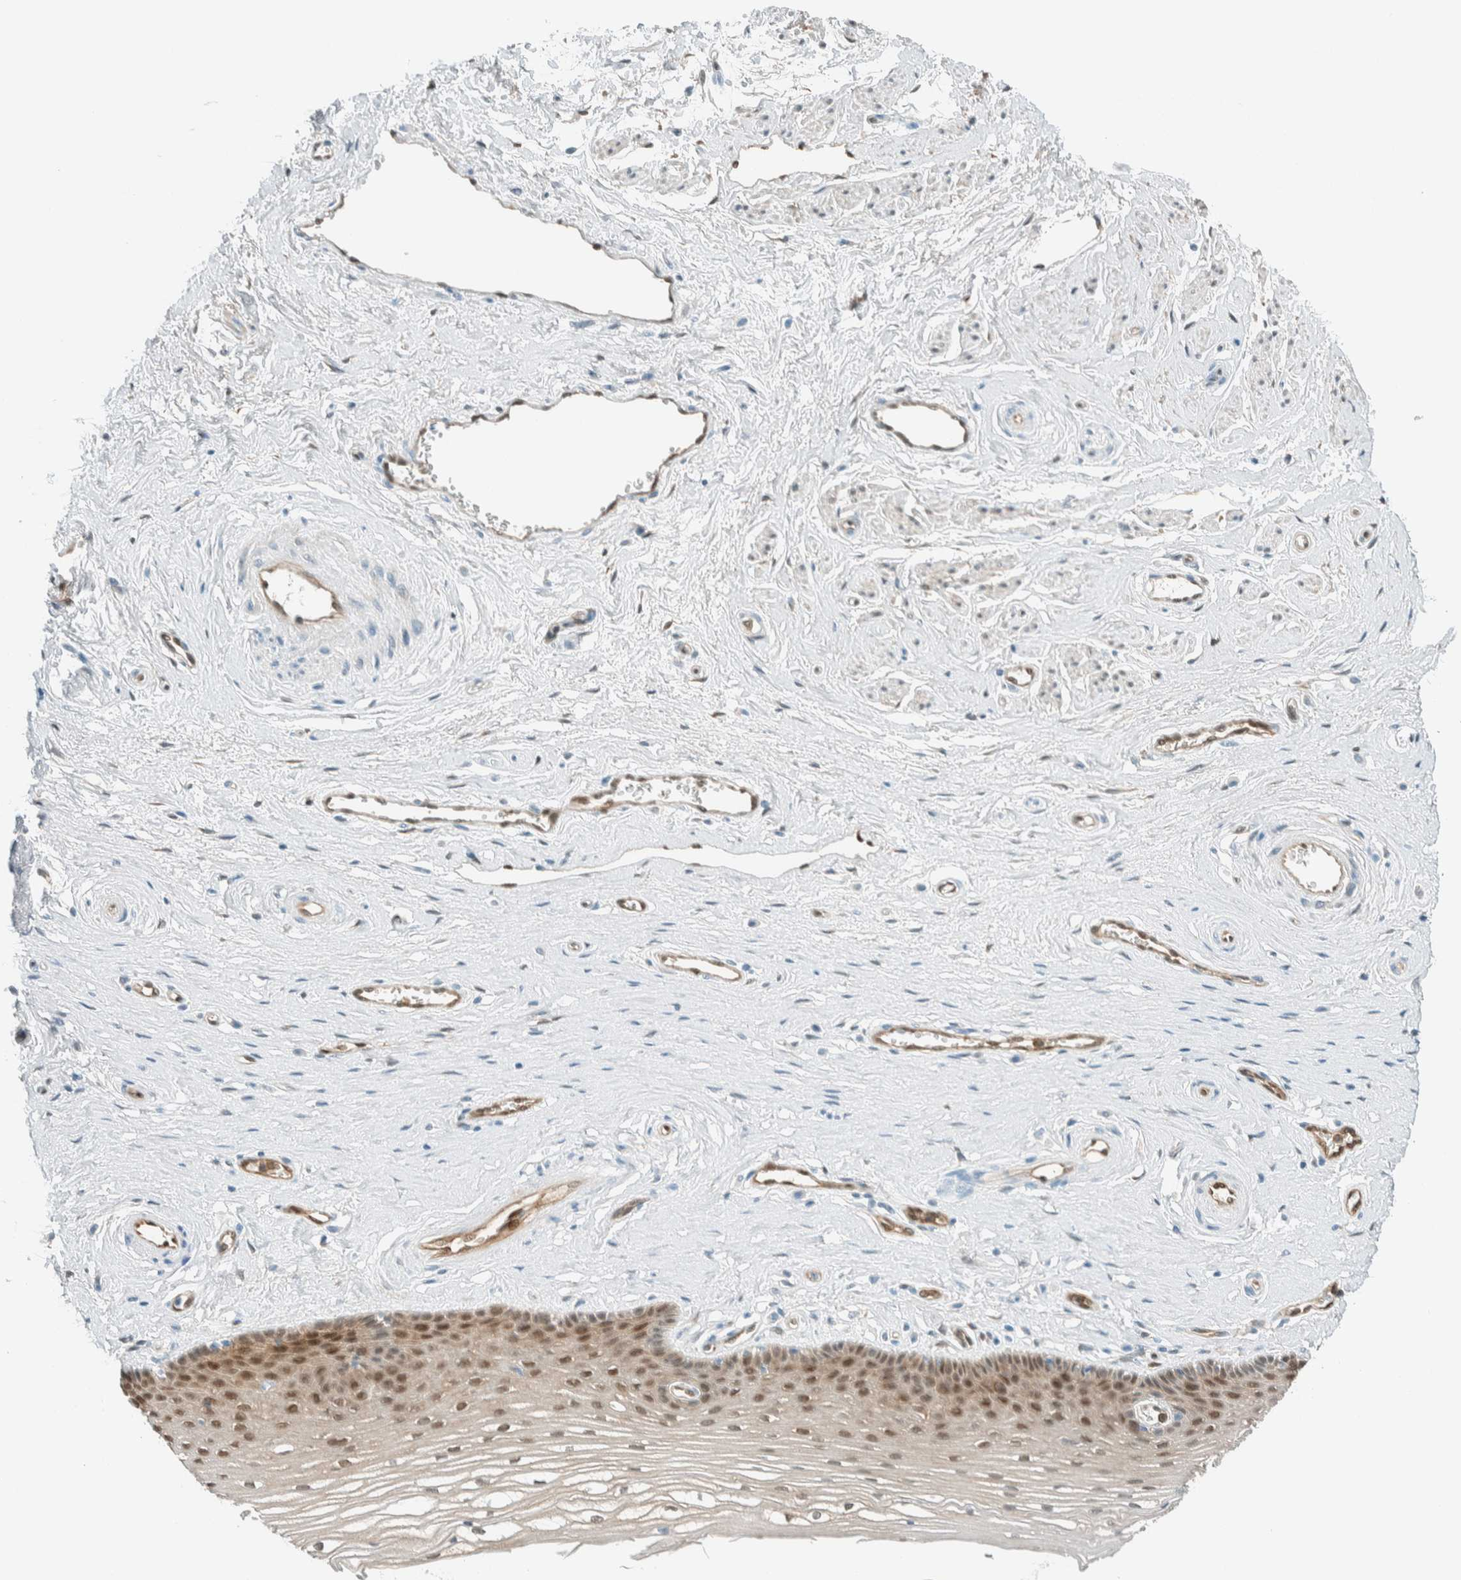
{"staining": {"intensity": "moderate", "quantity": "25%-75%", "location": "cytoplasmic/membranous,nuclear"}, "tissue": "vagina", "cell_type": "Squamous epithelial cells", "image_type": "normal", "snomed": [{"axis": "morphology", "description": "Normal tissue, NOS"}, {"axis": "topography", "description": "Vagina"}], "caption": "Immunohistochemical staining of normal human vagina reveals moderate cytoplasmic/membranous,nuclear protein staining in approximately 25%-75% of squamous epithelial cells.", "gene": "NXN", "patient": {"sex": "female", "age": 46}}